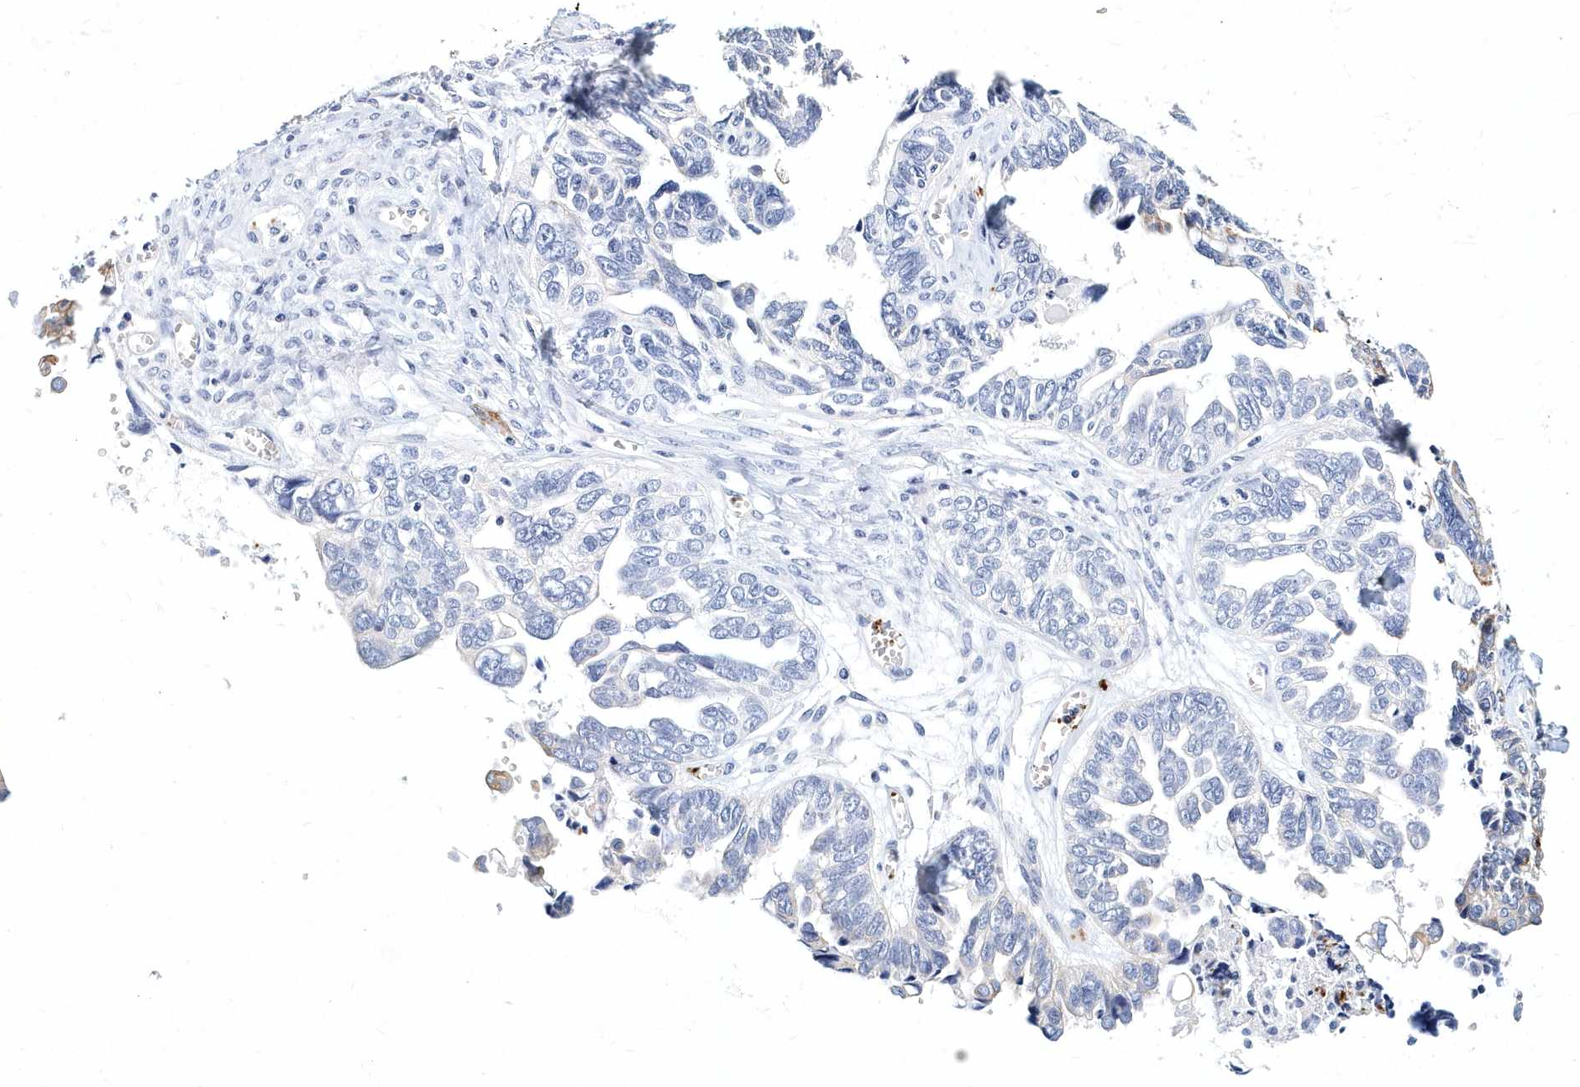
{"staining": {"intensity": "weak", "quantity": "<25%", "location": "cytoplasmic/membranous"}, "tissue": "ovarian cancer", "cell_type": "Tumor cells", "image_type": "cancer", "snomed": [{"axis": "morphology", "description": "Cystadenocarcinoma, serous, NOS"}, {"axis": "topography", "description": "Ovary"}], "caption": "Ovarian cancer was stained to show a protein in brown. There is no significant positivity in tumor cells. (DAB immunohistochemistry (IHC), high magnification).", "gene": "ITGA2B", "patient": {"sex": "female", "age": 79}}